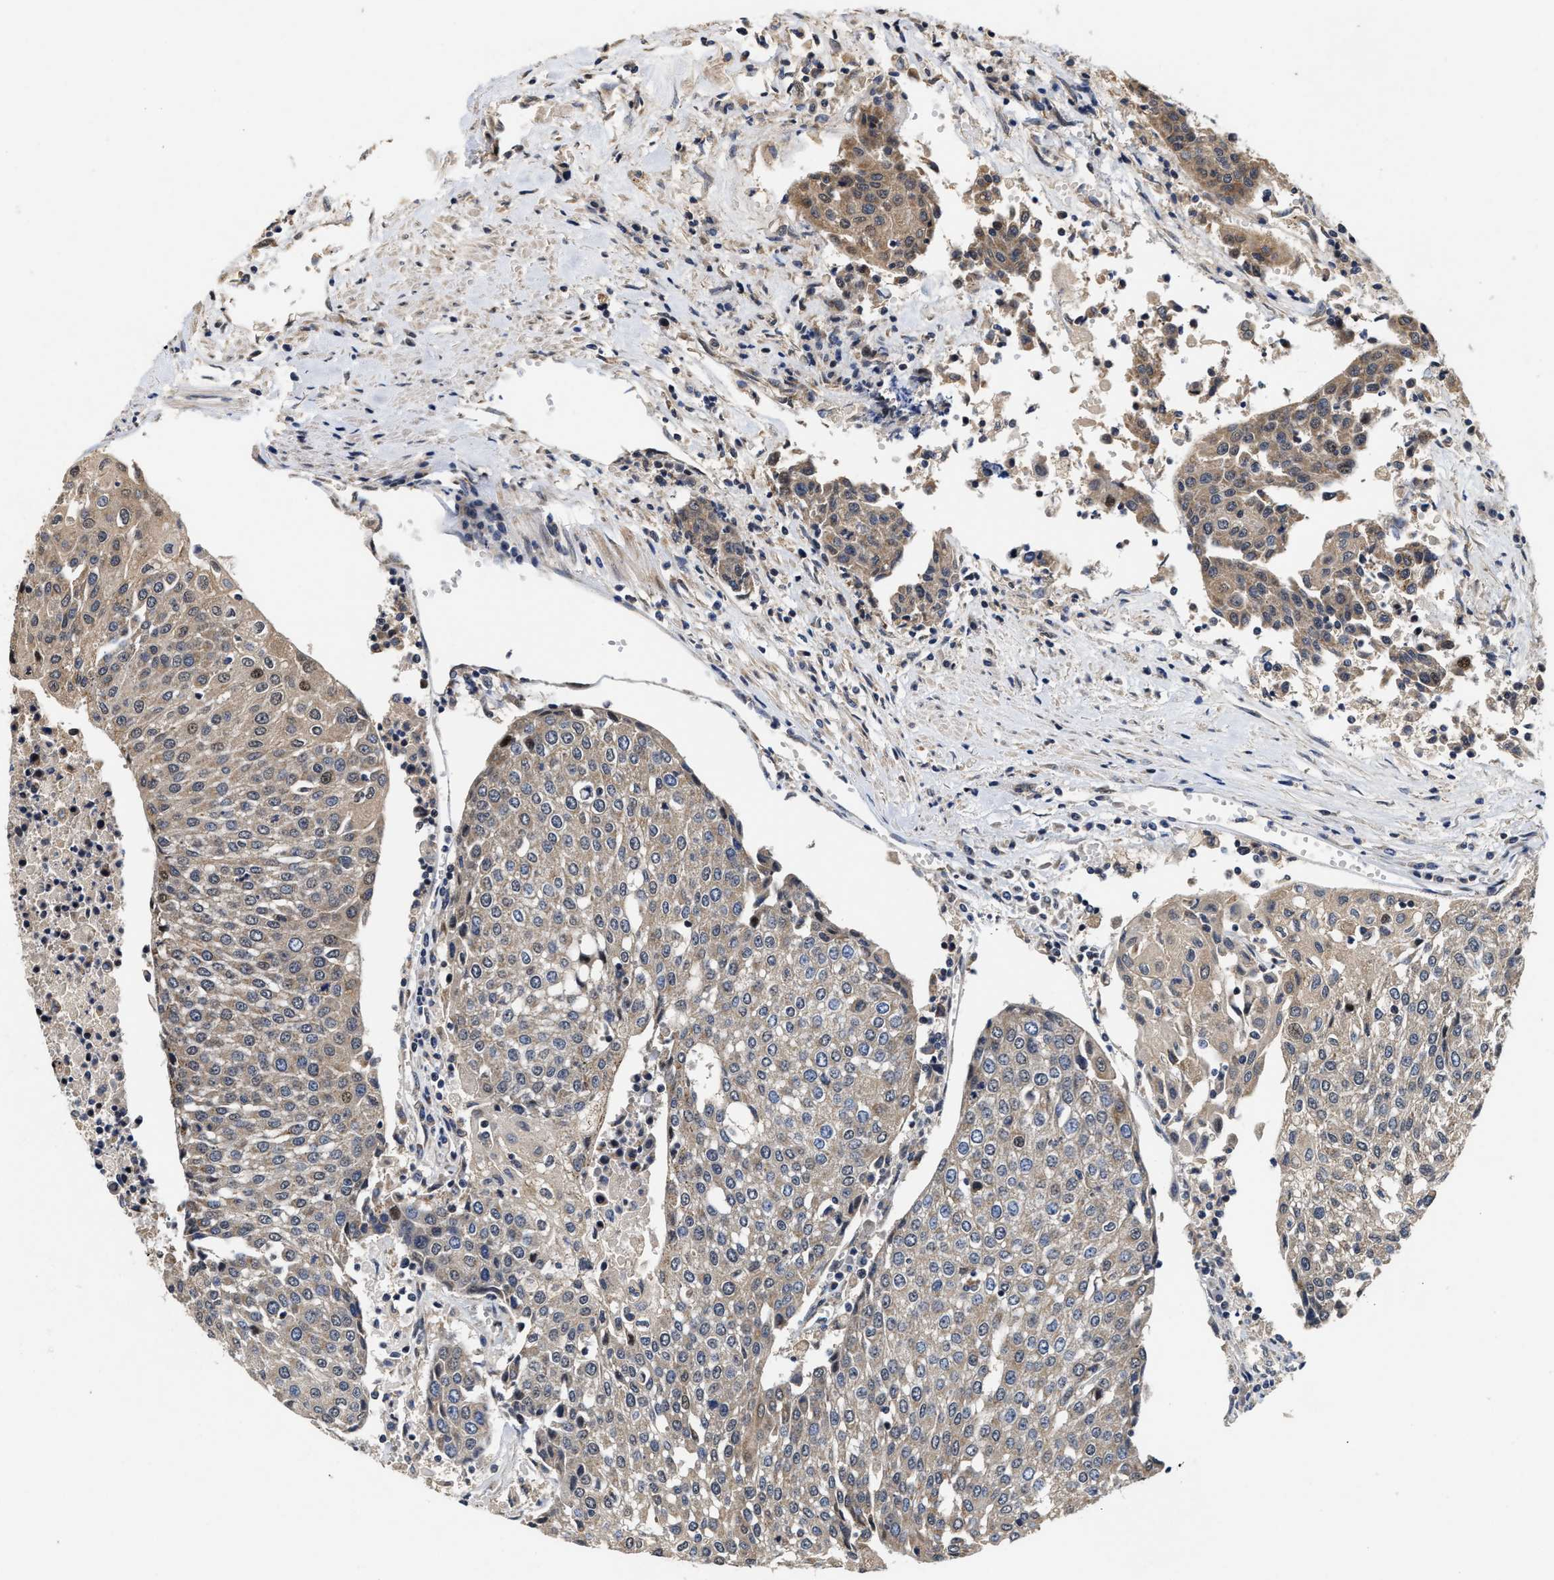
{"staining": {"intensity": "moderate", "quantity": ">75%", "location": "cytoplasmic/membranous"}, "tissue": "urothelial cancer", "cell_type": "Tumor cells", "image_type": "cancer", "snomed": [{"axis": "morphology", "description": "Urothelial carcinoma, High grade"}, {"axis": "topography", "description": "Urinary bladder"}], "caption": "Immunohistochemistry of high-grade urothelial carcinoma reveals medium levels of moderate cytoplasmic/membranous positivity in approximately >75% of tumor cells.", "gene": "SCYL2", "patient": {"sex": "female", "age": 85}}